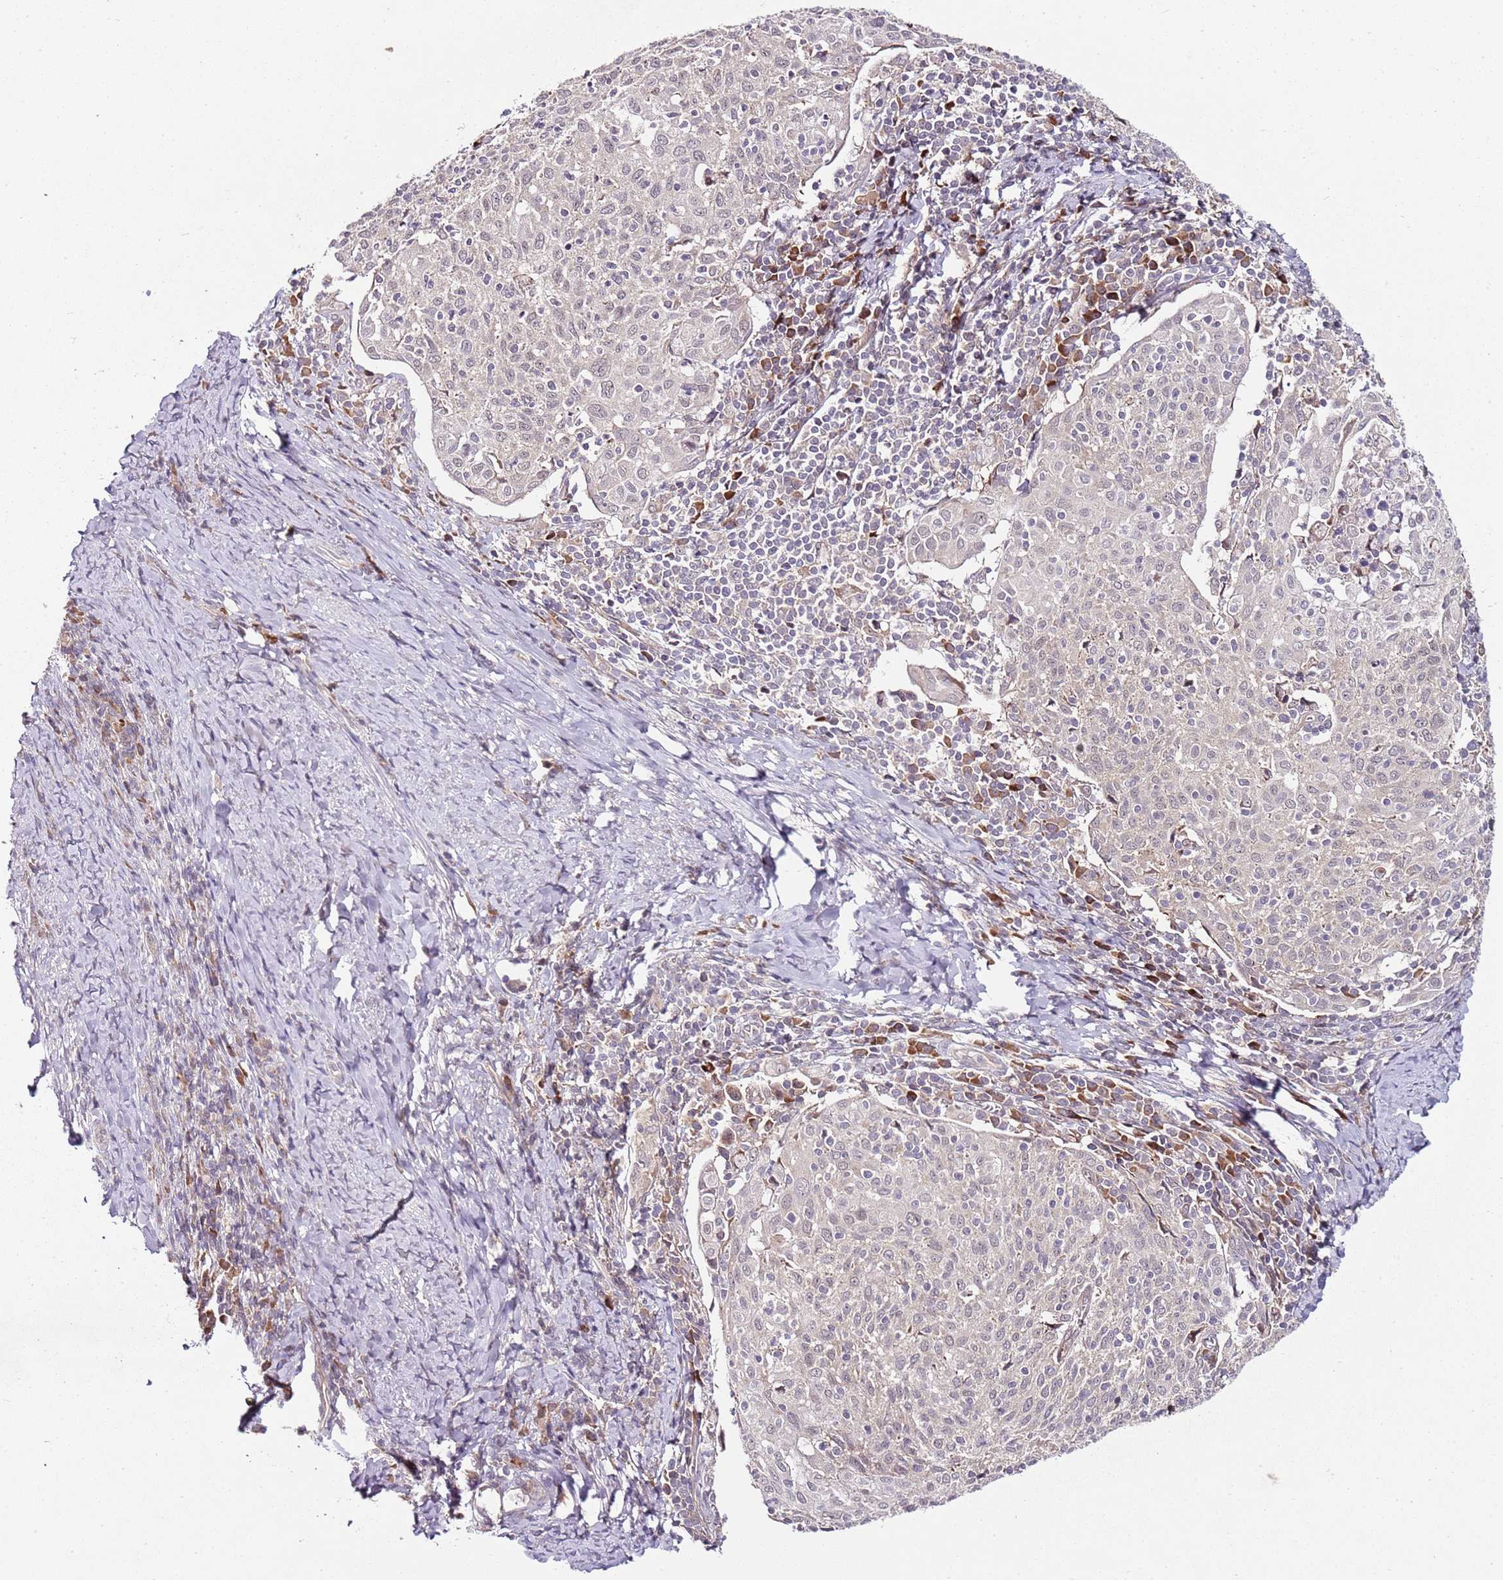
{"staining": {"intensity": "weak", "quantity": "<25%", "location": "cytoplasmic/membranous"}, "tissue": "cervical cancer", "cell_type": "Tumor cells", "image_type": "cancer", "snomed": [{"axis": "morphology", "description": "Squamous cell carcinoma, NOS"}, {"axis": "topography", "description": "Cervix"}], "caption": "This photomicrograph is of squamous cell carcinoma (cervical) stained with immunohistochemistry to label a protein in brown with the nuclei are counter-stained blue. There is no positivity in tumor cells.", "gene": "FBXL22", "patient": {"sex": "female", "age": 52}}